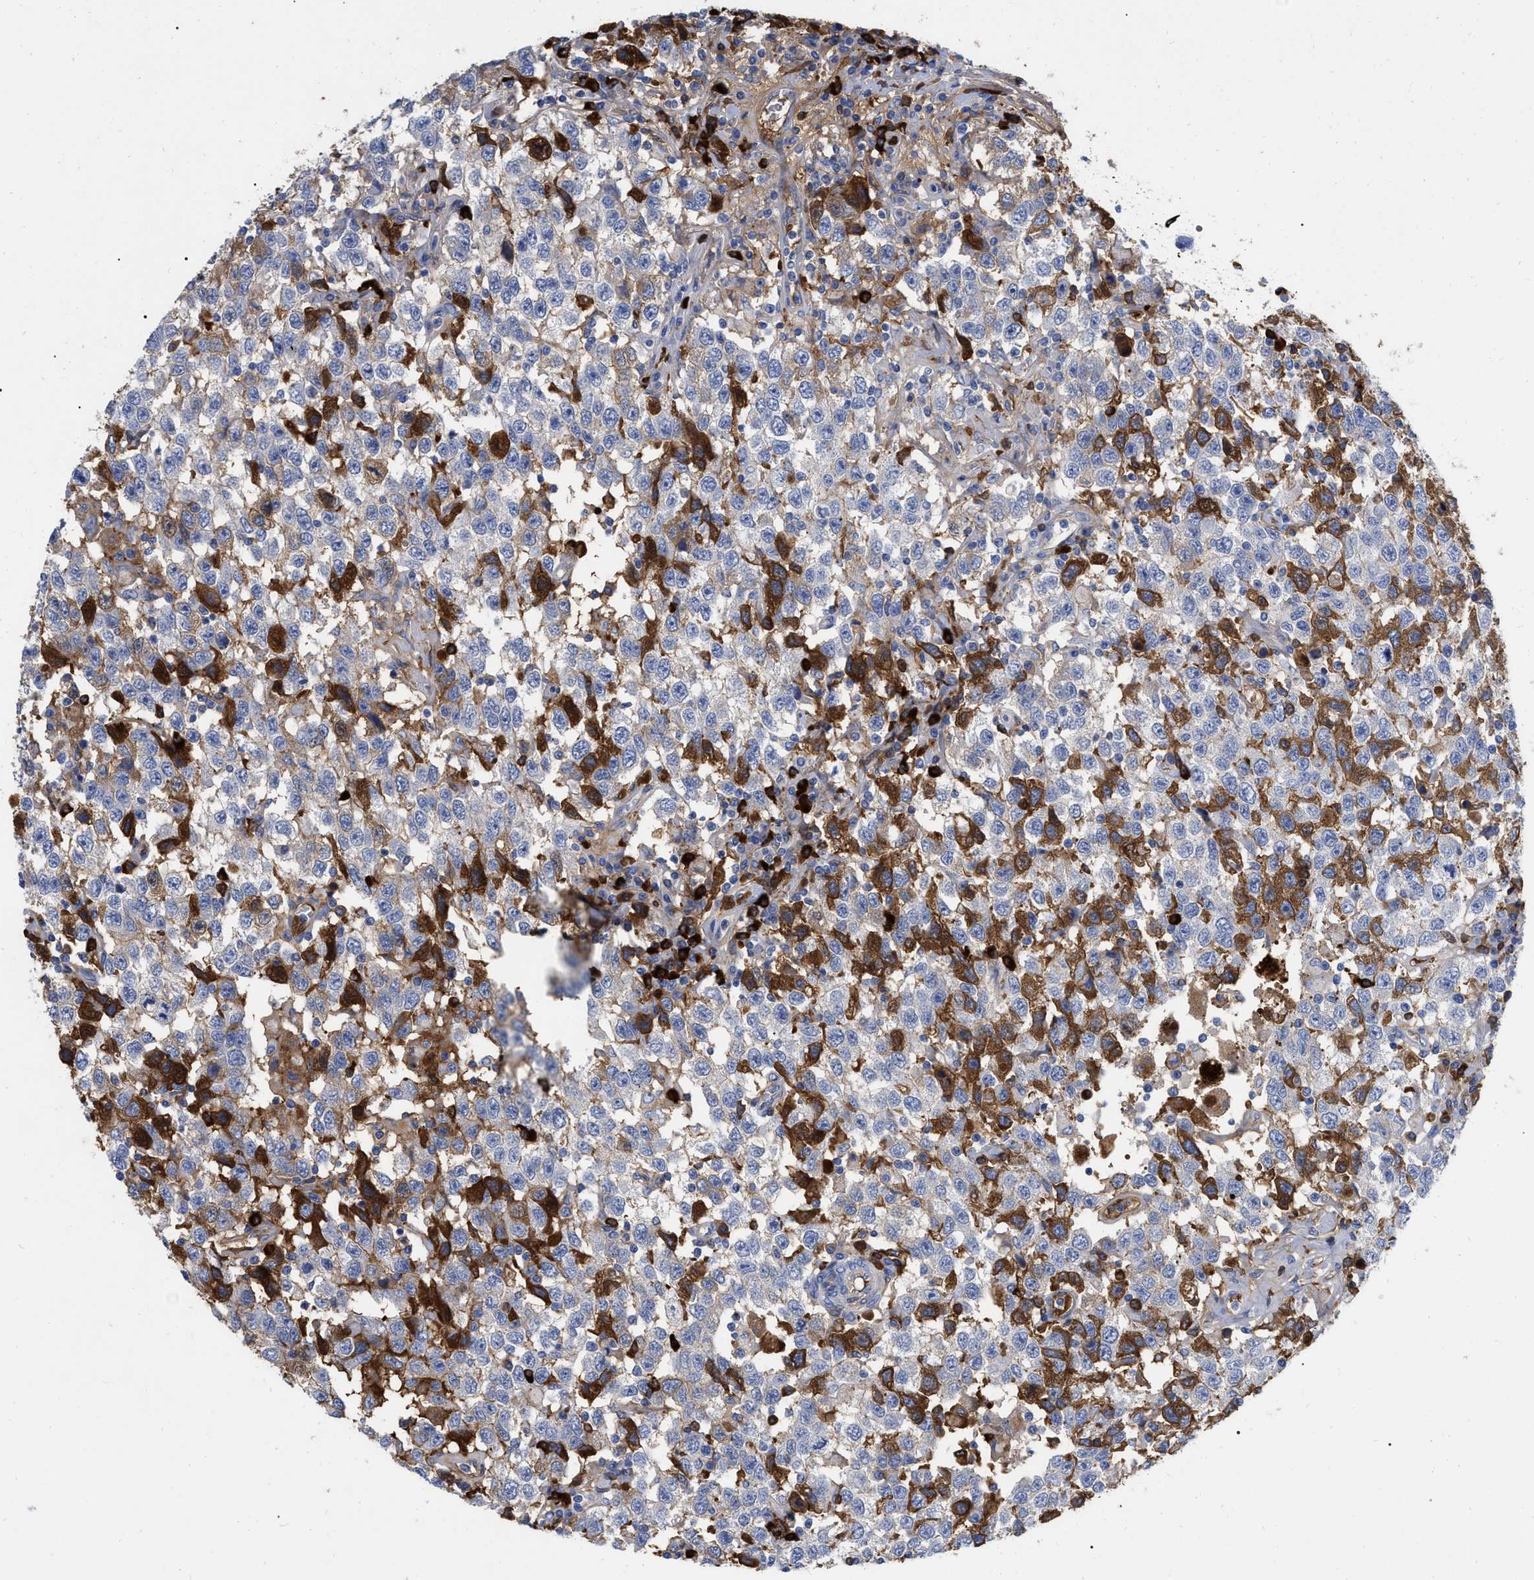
{"staining": {"intensity": "strong", "quantity": "25%-75%", "location": "cytoplasmic/membranous"}, "tissue": "testis cancer", "cell_type": "Tumor cells", "image_type": "cancer", "snomed": [{"axis": "morphology", "description": "Seminoma, NOS"}, {"axis": "topography", "description": "Testis"}], "caption": "Immunohistochemistry (IHC) micrograph of neoplastic tissue: testis cancer (seminoma) stained using immunohistochemistry (IHC) reveals high levels of strong protein expression localized specifically in the cytoplasmic/membranous of tumor cells, appearing as a cytoplasmic/membranous brown color.", "gene": "IGHV5-51", "patient": {"sex": "male", "age": 41}}